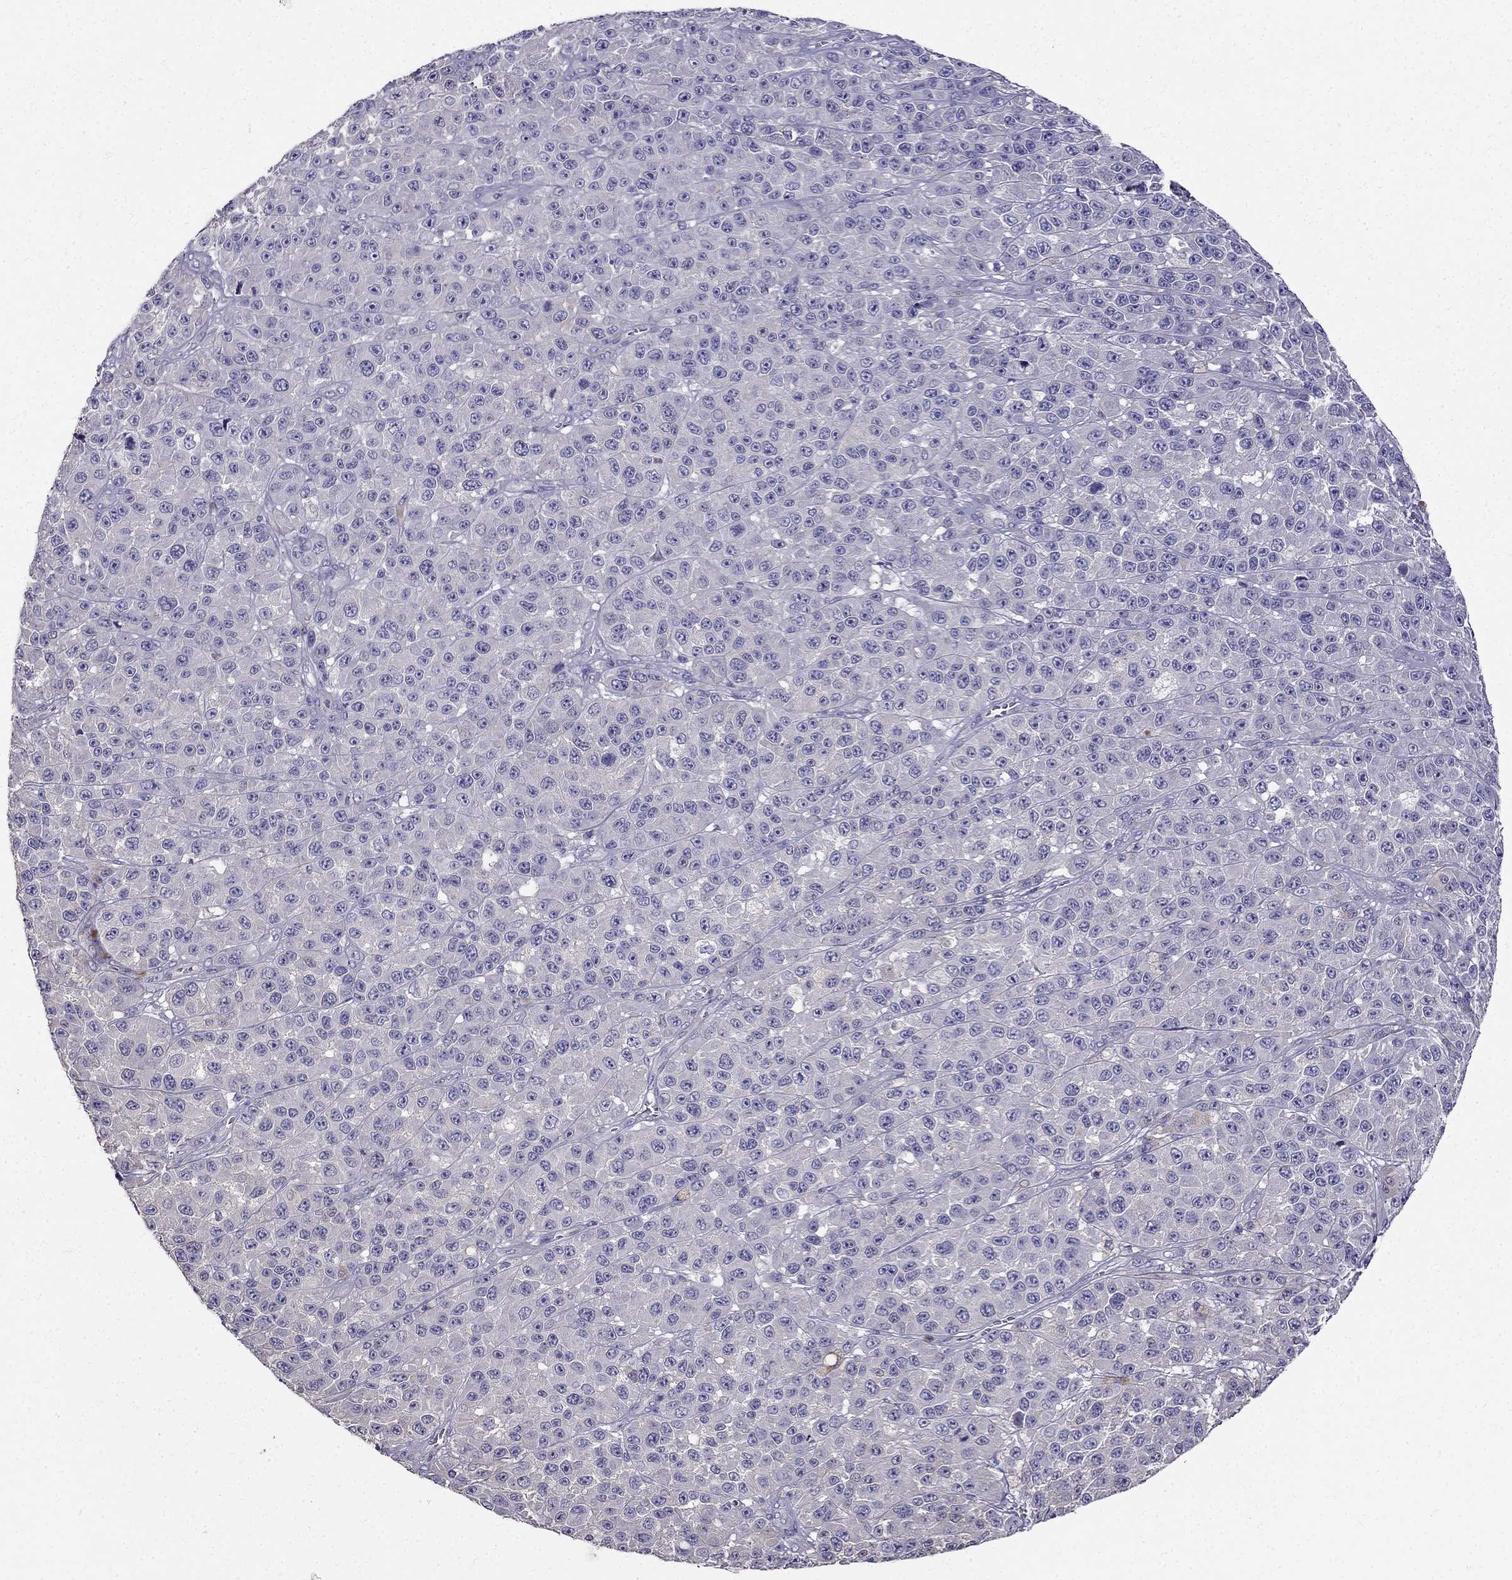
{"staining": {"intensity": "negative", "quantity": "none", "location": "none"}, "tissue": "melanoma", "cell_type": "Tumor cells", "image_type": "cancer", "snomed": [{"axis": "morphology", "description": "Malignant melanoma, NOS"}, {"axis": "topography", "description": "Skin"}], "caption": "Immunohistochemistry (IHC) of malignant melanoma shows no positivity in tumor cells. (Brightfield microscopy of DAB (3,3'-diaminobenzidine) immunohistochemistry (IHC) at high magnification).", "gene": "AS3MT", "patient": {"sex": "female", "age": 58}}